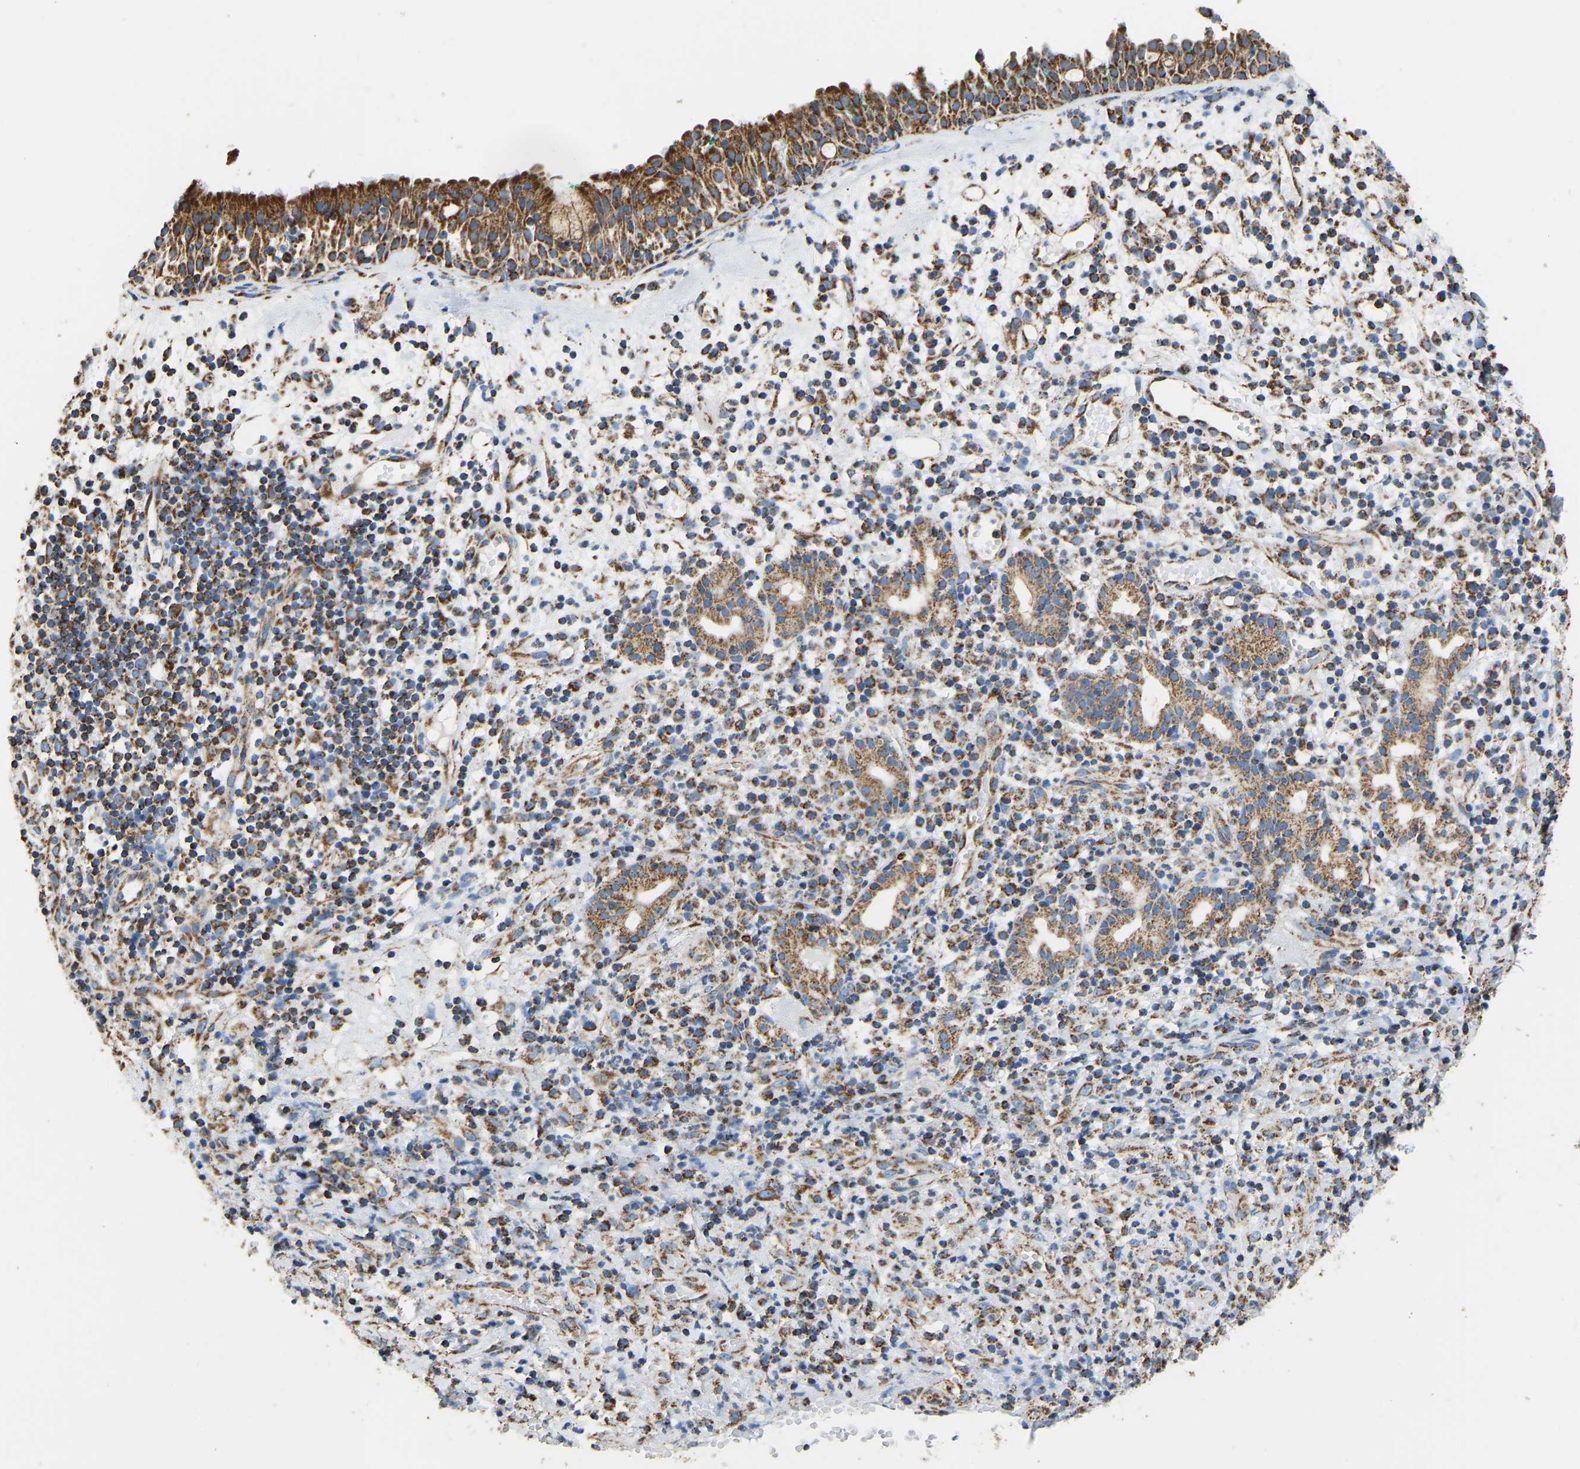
{"staining": {"intensity": "moderate", "quantity": ">75%", "location": "cytoplasmic/membranous"}, "tissue": "nasopharynx", "cell_type": "Respiratory epithelial cells", "image_type": "normal", "snomed": [{"axis": "morphology", "description": "Normal tissue, NOS"}, {"axis": "morphology", "description": "Basal cell carcinoma"}, {"axis": "topography", "description": "Cartilage tissue"}, {"axis": "topography", "description": "Nasopharynx"}, {"axis": "topography", "description": "Oral tissue"}], "caption": "This is a photomicrograph of IHC staining of benign nasopharynx, which shows moderate positivity in the cytoplasmic/membranous of respiratory epithelial cells.", "gene": "IRX6", "patient": {"sex": "female", "age": 77}}